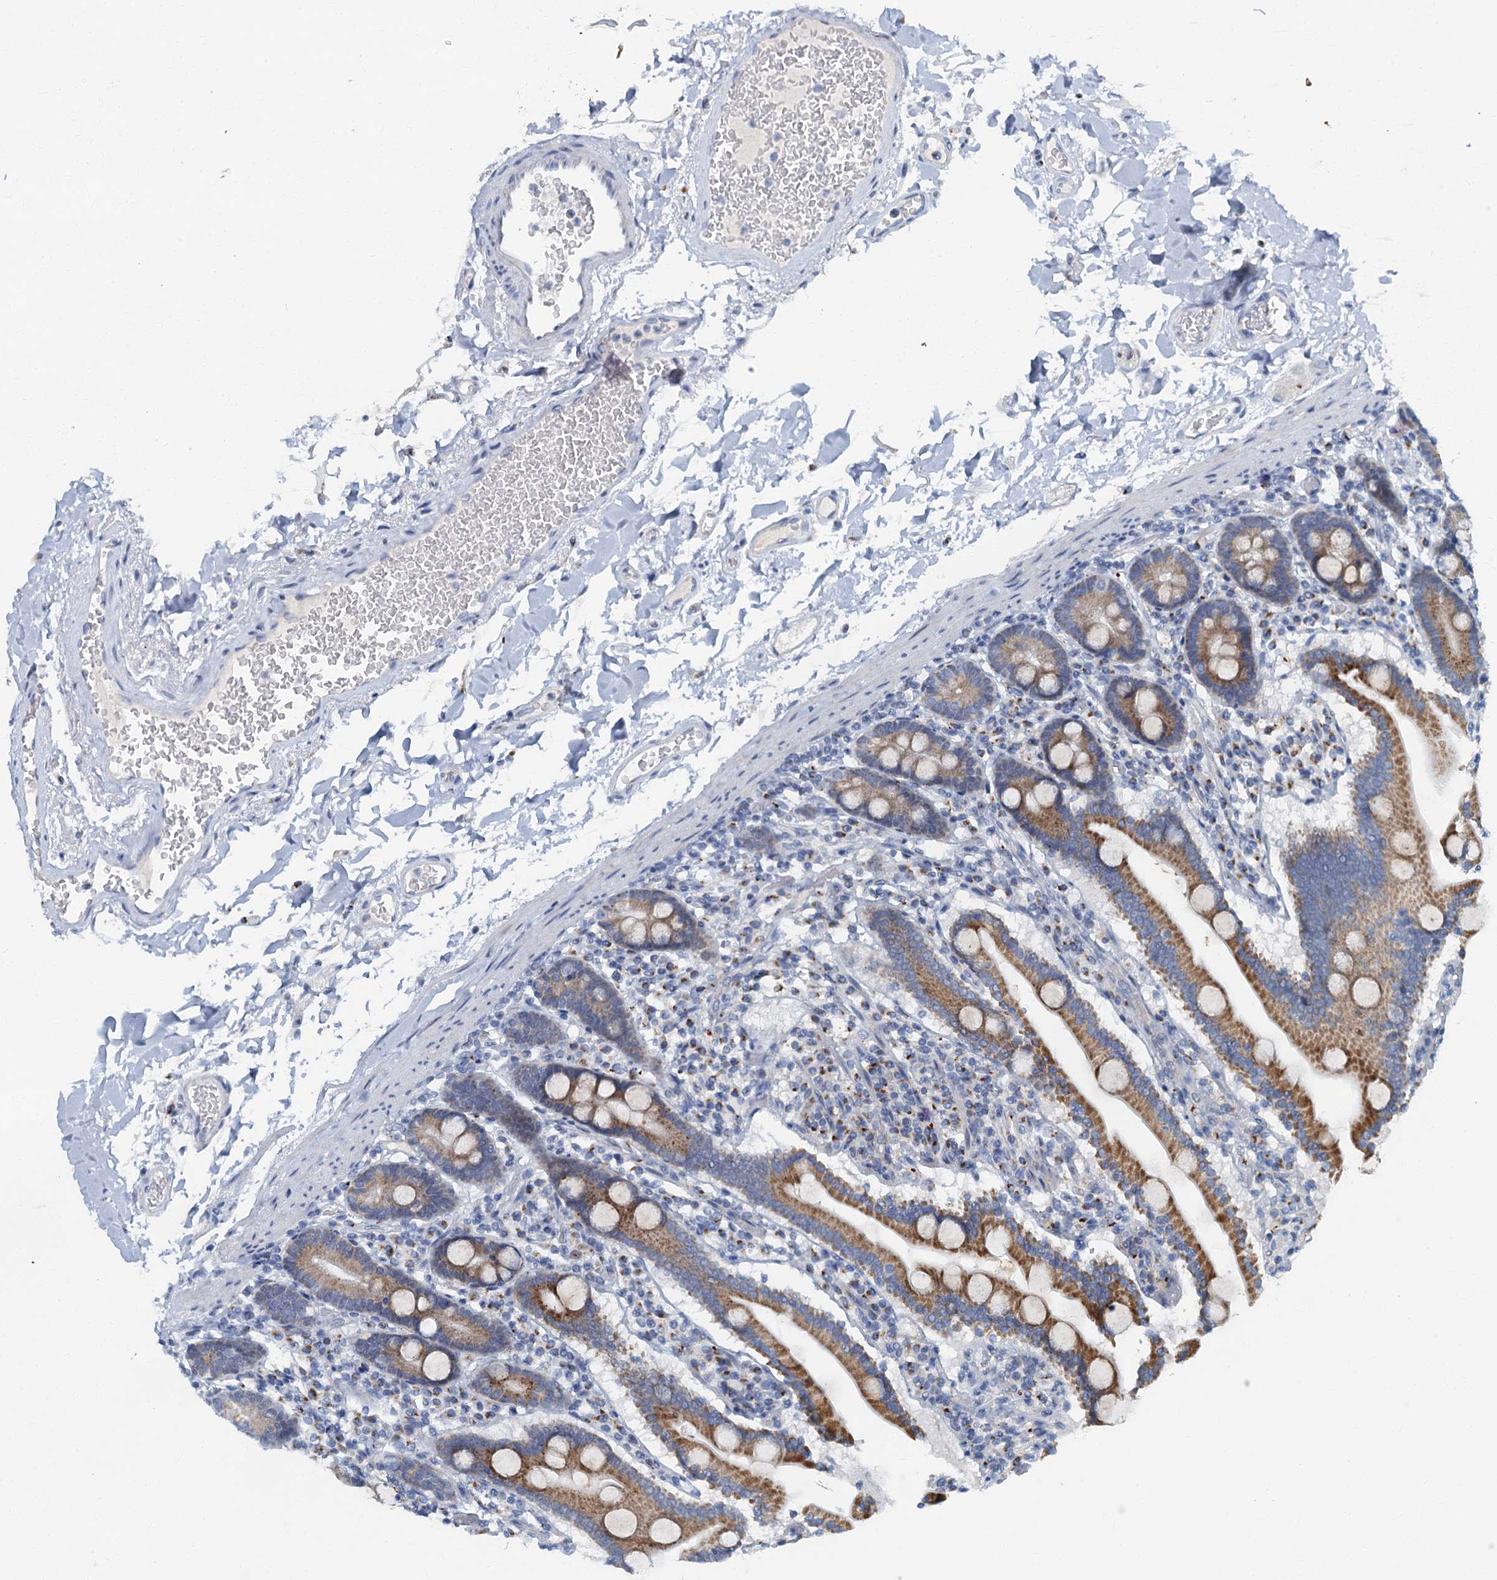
{"staining": {"intensity": "strong", "quantity": "25%-75%", "location": "cytoplasmic/membranous"}, "tissue": "duodenum", "cell_type": "Glandular cells", "image_type": "normal", "snomed": [{"axis": "morphology", "description": "Normal tissue, NOS"}, {"axis": "topography", "description": "Duodenum"}], "caption": "Brown immunohistochemical staining in benign human duodenum displays strong cytoplasmic/membranous positivity in approximately 25%-75% of glandular cells. (brown staining indicates protein expression, while blue staining denotes nuclei).", "gene": "LYPD3", "patient": {"sex": "male", "age": 55}}